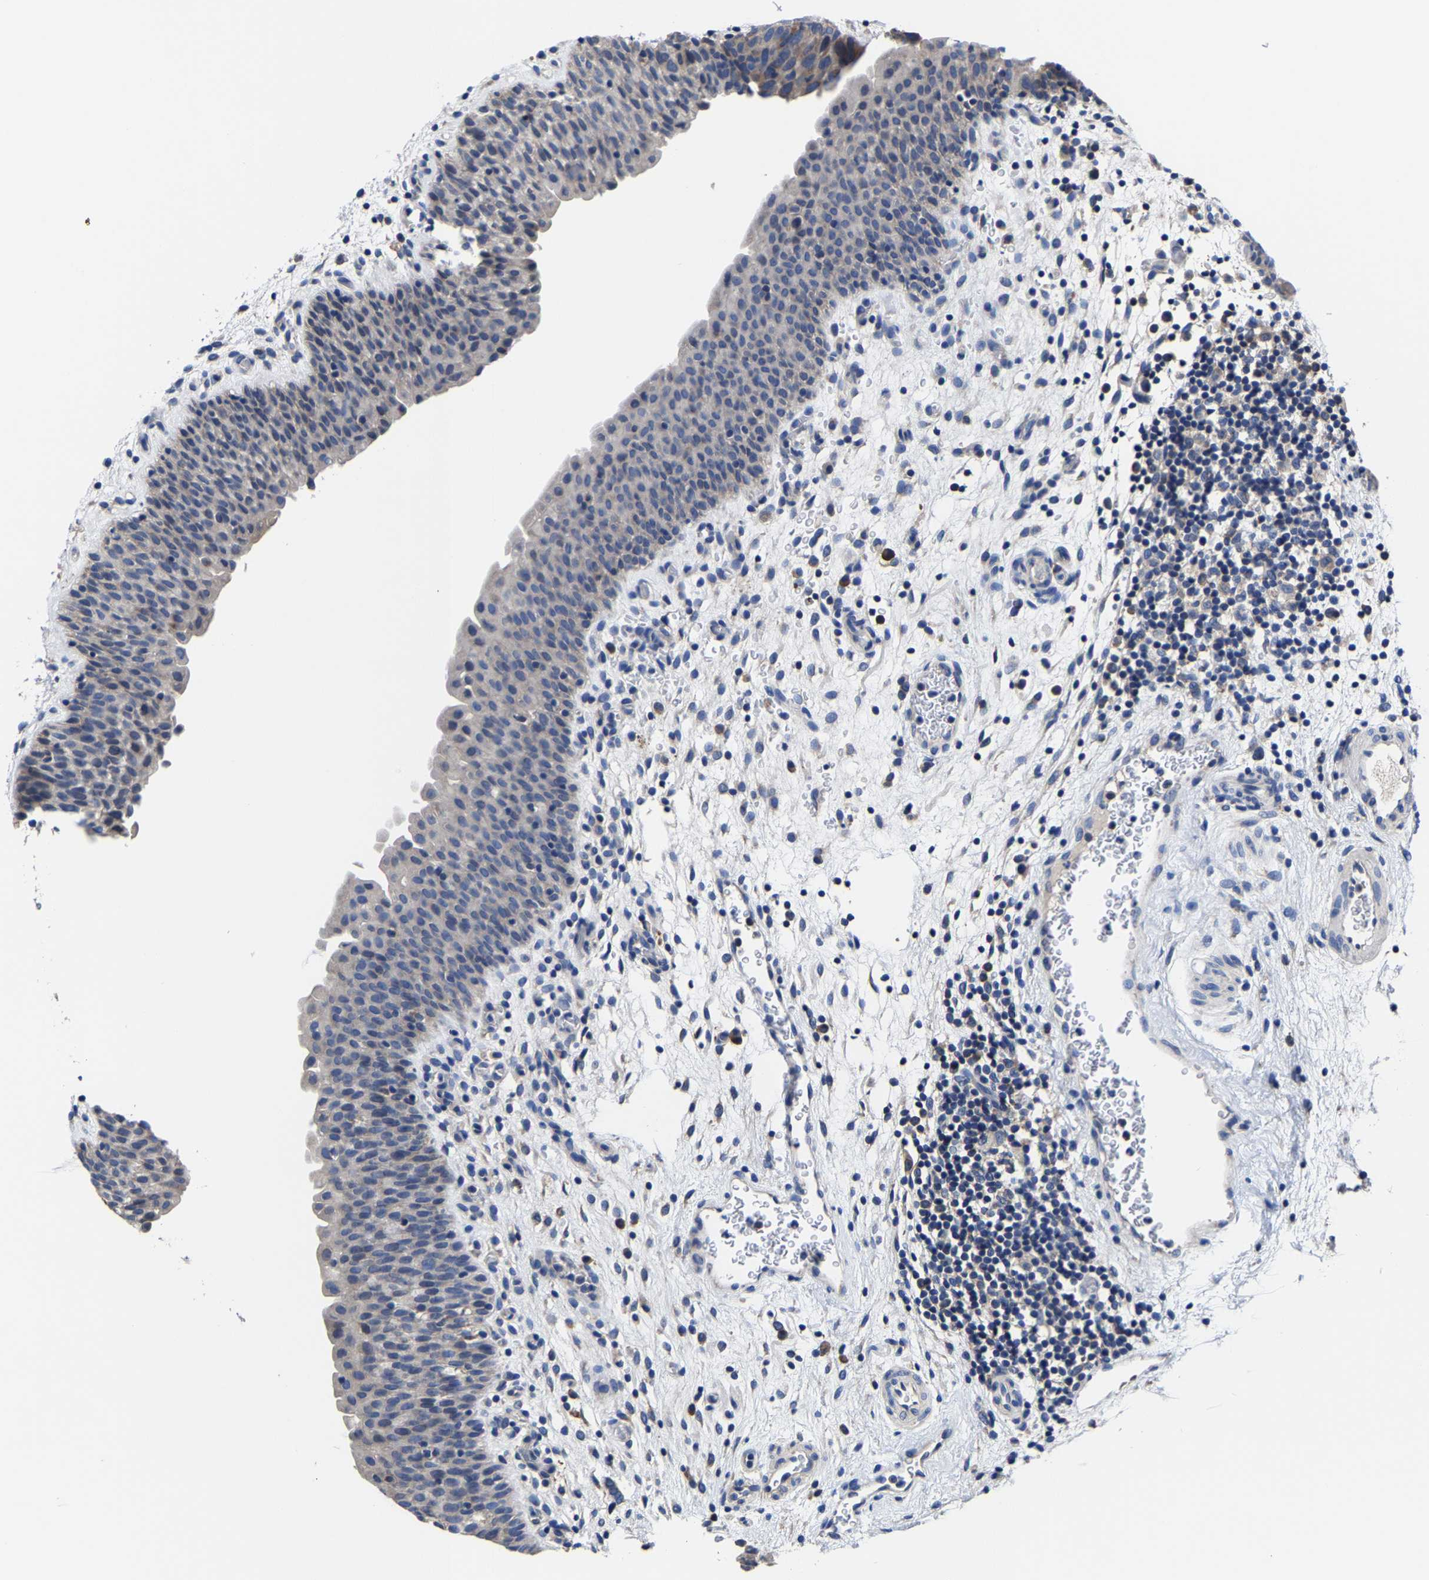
{"staining": {"intensity": "negative", "quantity": "none", "location": "none"}, "tissue": "urinary bladder", "cell_type": "Urothelial cells", "image_type": "normal", "snomed": [{"axis": "morphology", "description": "Normal tissue, NOS"}, {"axis": "topography", "description": "Urinary bladder"}], "caption": "This is an immunohistochemistry micrograph of normal human urinary bladder. There is no expression in urothelial cells.", "gene": "SRPK2", "patient": {"sex": "male", "age": 37}}